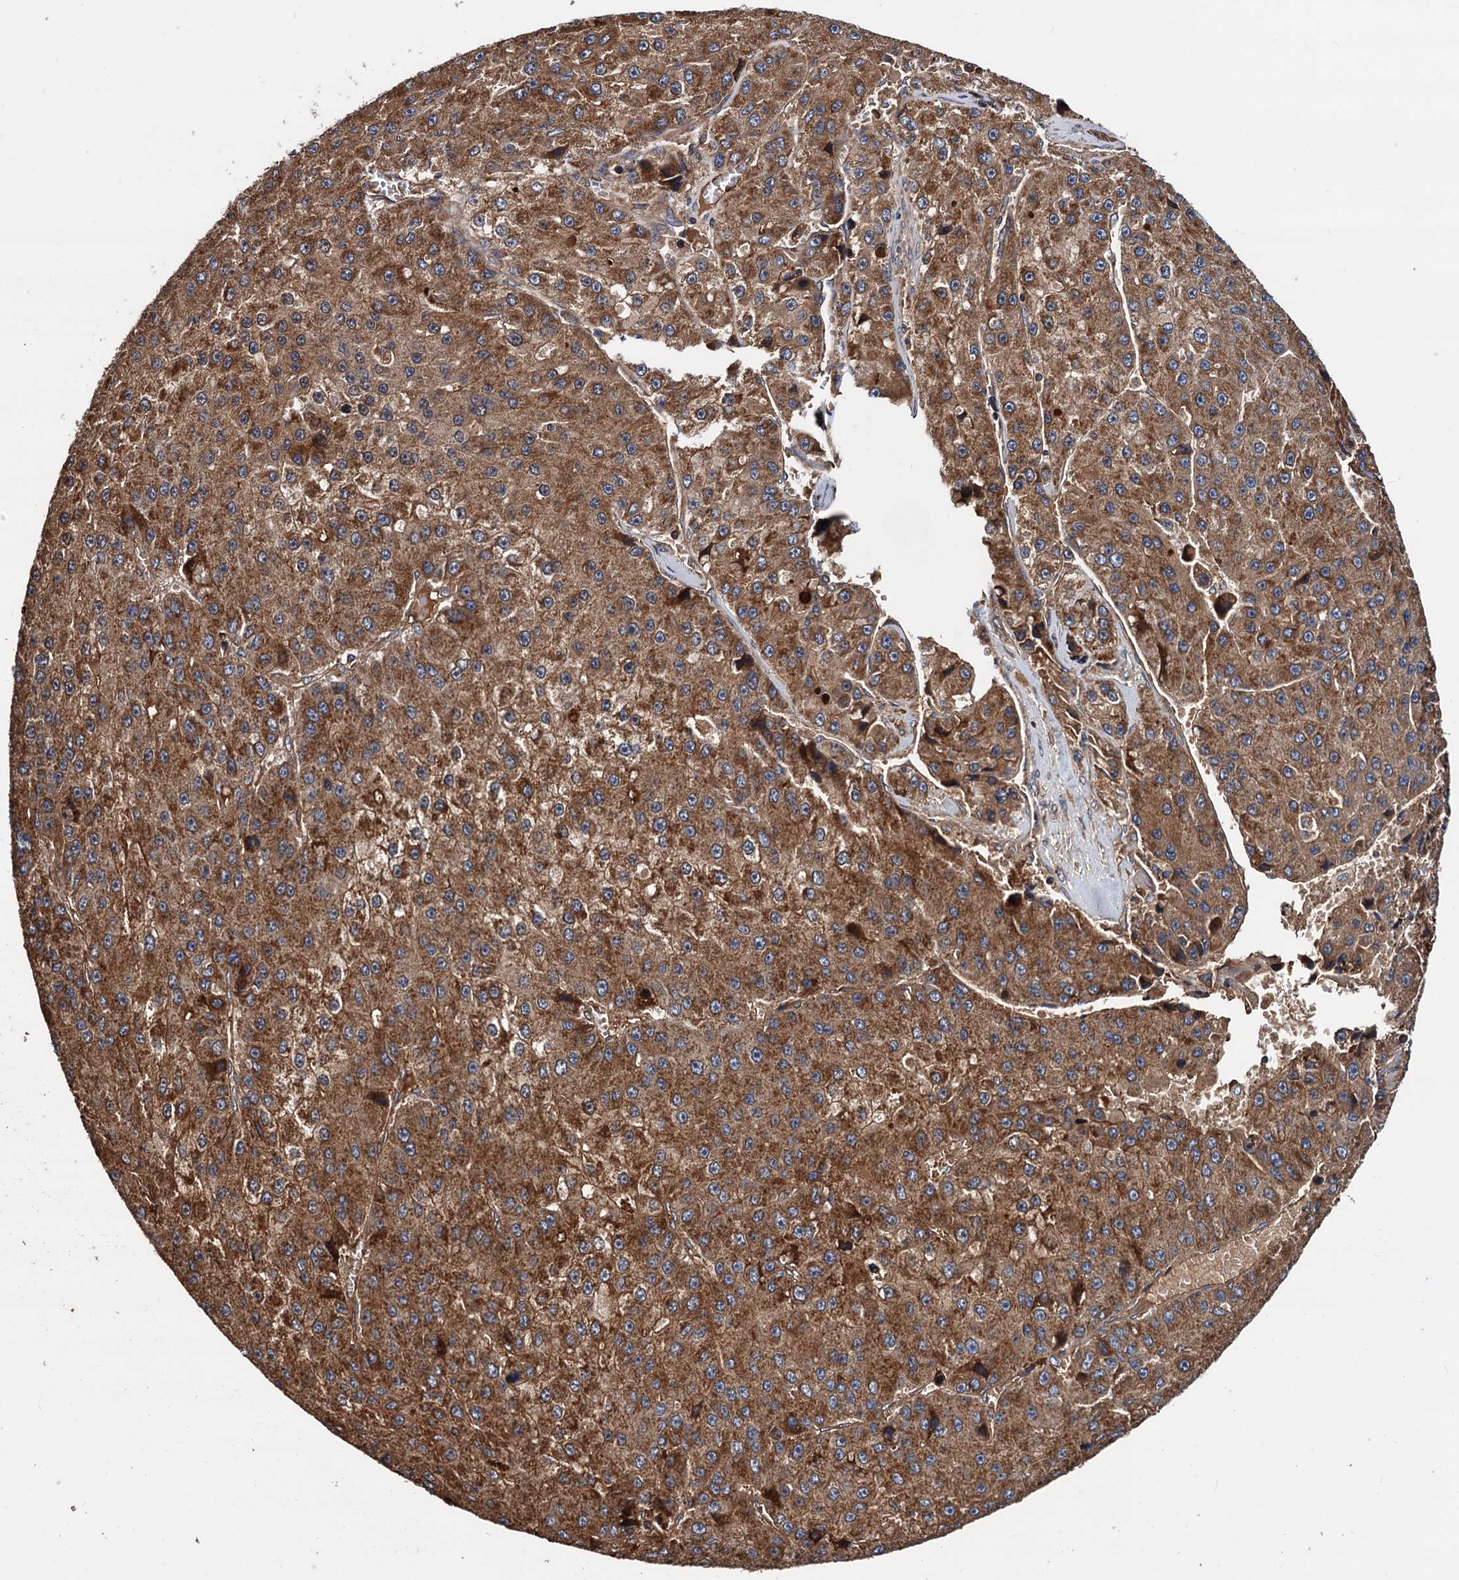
{"staining": {"intensity": "moderate", "quantity": ">75%", "location": "cytoplasmic/membranous"}, "tissue": "liver cancer", "cell_type": "Tumor cells", "image_type": "cancer", "snomed": [{"axis": "morphology", "description": "Carcinoma, Hepatocellular, NOS"}, {"axis": "topography", "description": "Liver"}], "caption": "The histopathology image displays immunohistochemical staining of hepatocellular carcinoma (liver). There is moderate cytoplasmic/membranous staining is seen in approximately >75% of tumor cells.", "gene": "MRPL42", "patient": {"sex": "female", "age": 73}}